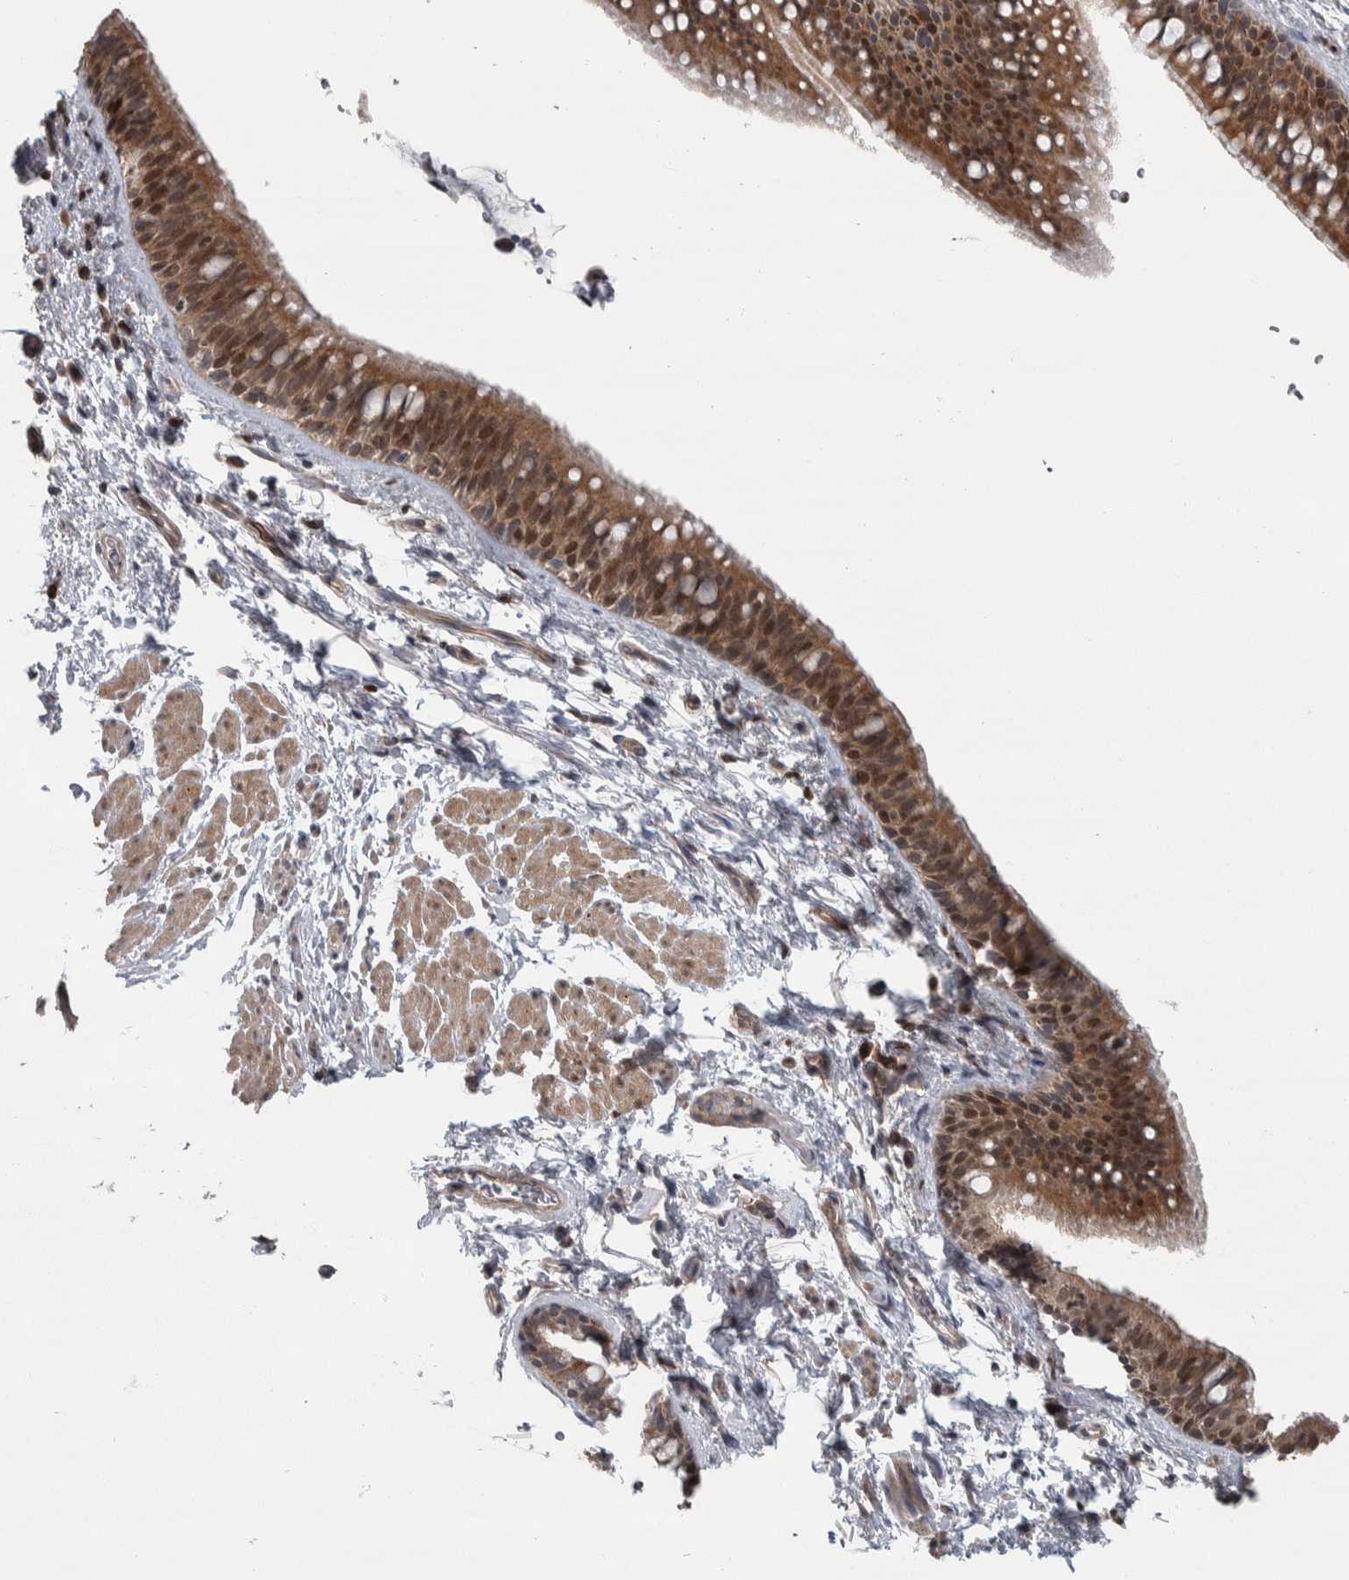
{"staining": {"intensity": "strong", "quantity": ">75%", "location": "cytoplasmic/membranous,nuclear"}, "tissue": "bronchus", "cell_type": "Respiratory epithelial cells", "image_type": "normal", "snomed": [{"axis": "morphology", "description": "Normal tissue, NOS"}, {"axis": "topography", "description": "Cartilage tissue"}, {"axis": "topography", "description": "Bronchus"}, {"axis": "topography", "description": "Lung"}], "caption": "Protein analysis of benign bronchus reveals strong cytoplasmic/membranous,nuclear staining in approximately >75% of respiratory epithelial cells. (DAB IHC, brown staining for protein, blue staining for nuclei).", "gene": "CWC27", "patient": {"sex": "male", "age": 64}}